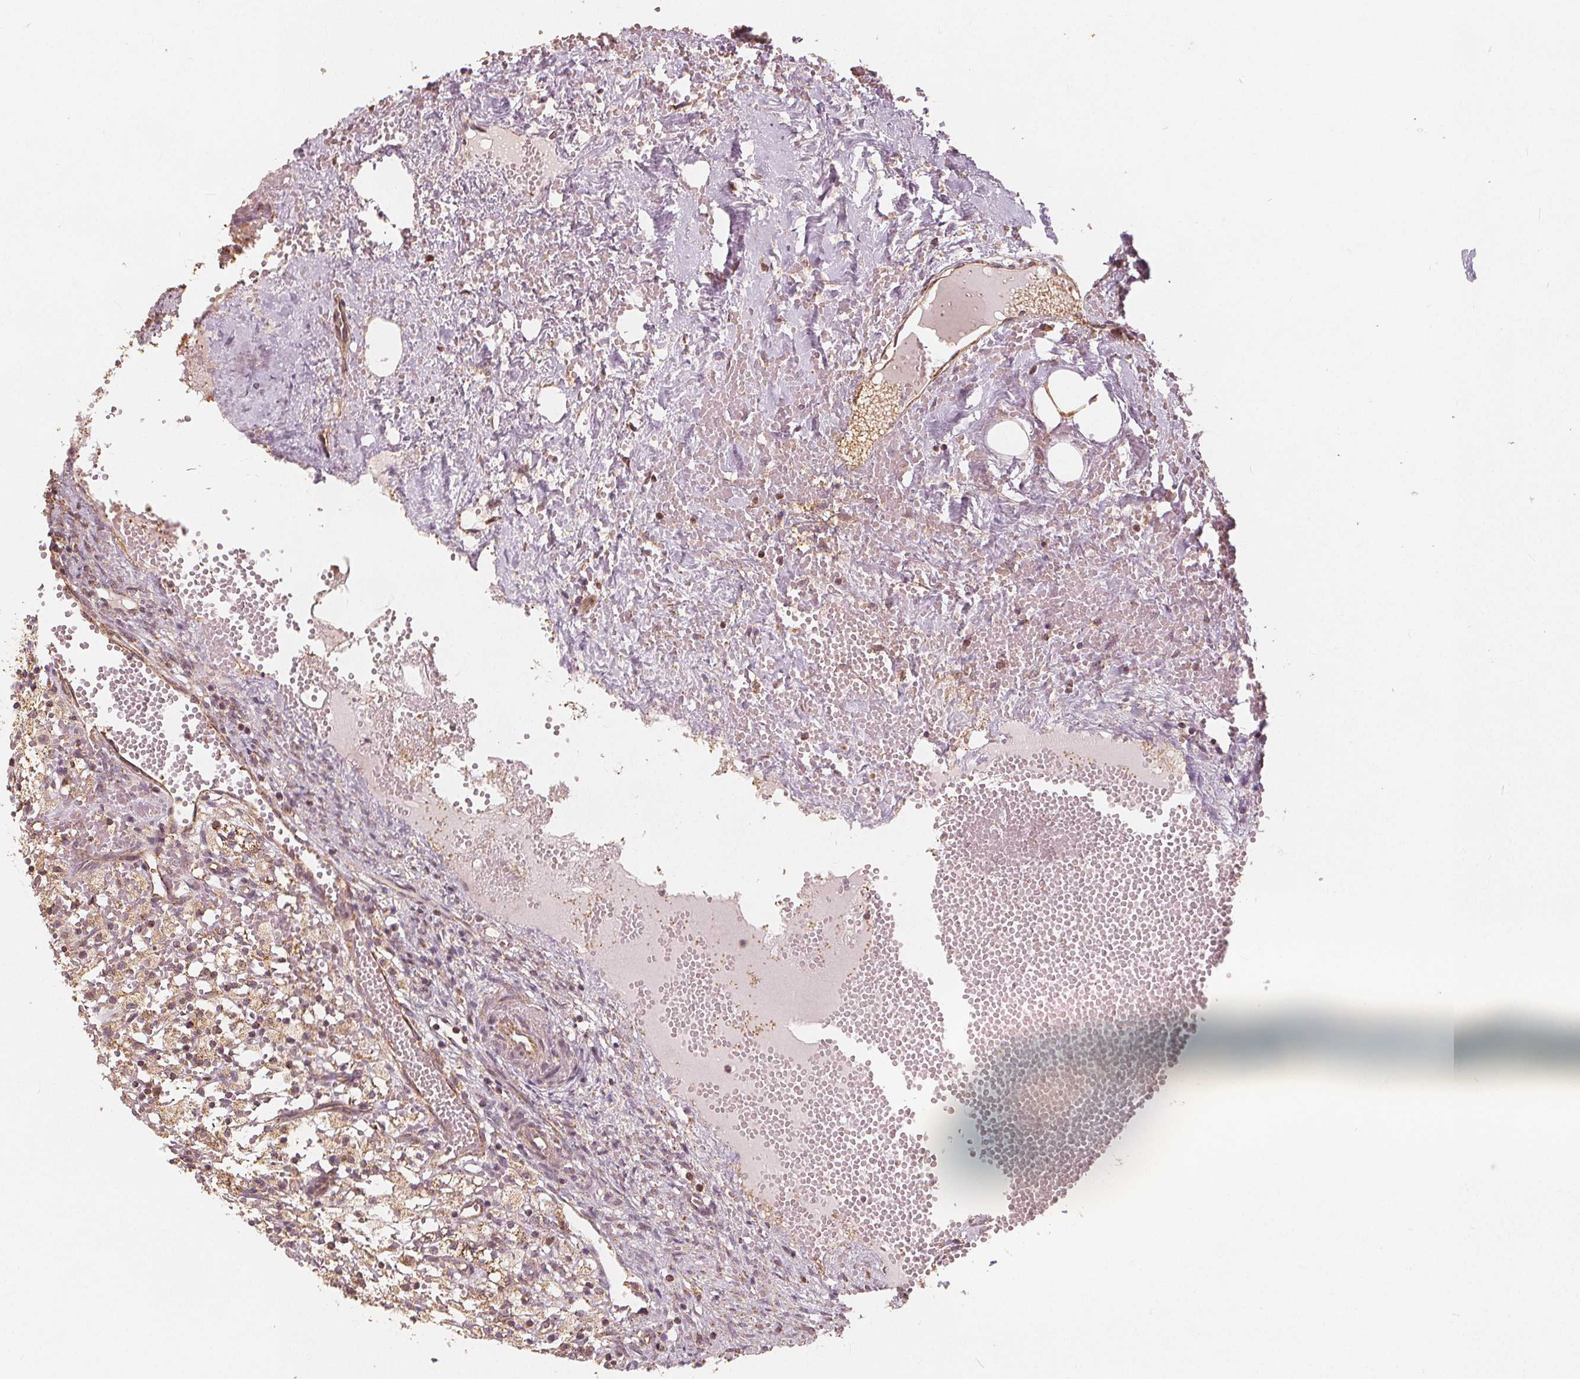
{"staining": {"intensity": "weak", "quantity": "25%-75%", "location": "cytoplasmic/membranous"}, "tissue": "ovary", "cell_type": "Ovarian stroma cells", "image_type": "normal", "snomed": [{"axis": "morphology", "description": "Normal tissue, NOS"}, {"axis": "topography", "description": "Ovary"}], "caption": "DAB (3,3'-diaminobenzidine) immunohistochemical staining of normal human ovary displays weak cytoplasmic/membranous protein positivity in about 25%-75% of ovarian stroma cells.", "gene": "PEX26", "patient": {"sex": "female", "age": 46}}